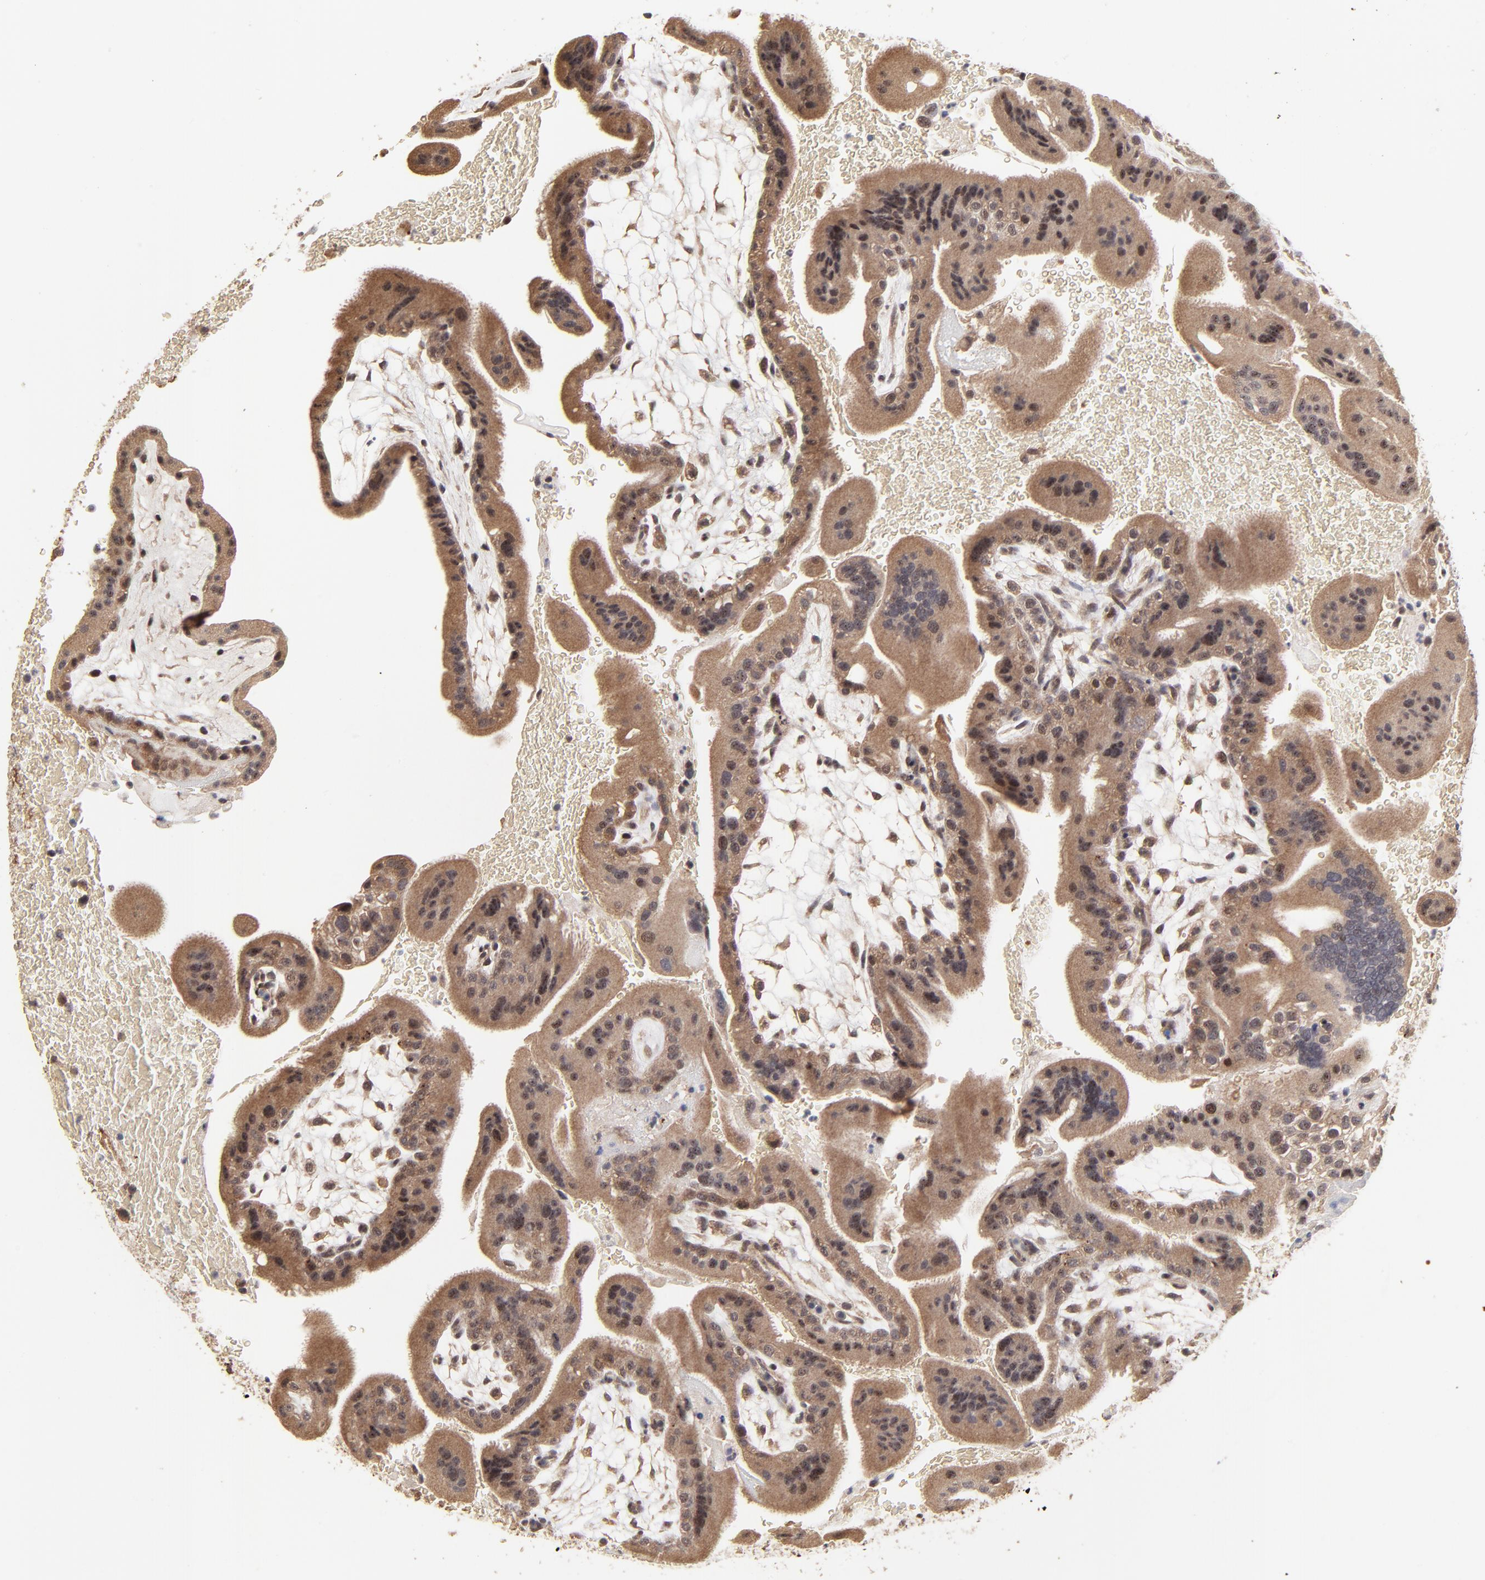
{"staining": {"intensity": "moderate", "quantity": ">75%", "location": "cytoplasmic/membranous"}, "tissue": "placenta", "cell_type": "Trophoblastic cells", "image_type": "normal", "snomed": [{"axis": "morphology", "description": "Normal tissue, NOS"}, {"axis": "topography", "description": "Placenta"}], "caption": "Trophoblastic cells demonstrate medium levels of moderate cytoplasmic/membranous expression in about >75% of cells in benign placenta.", "gene": "FRMD8", "patient": {"sex": "female", "age": 19}}